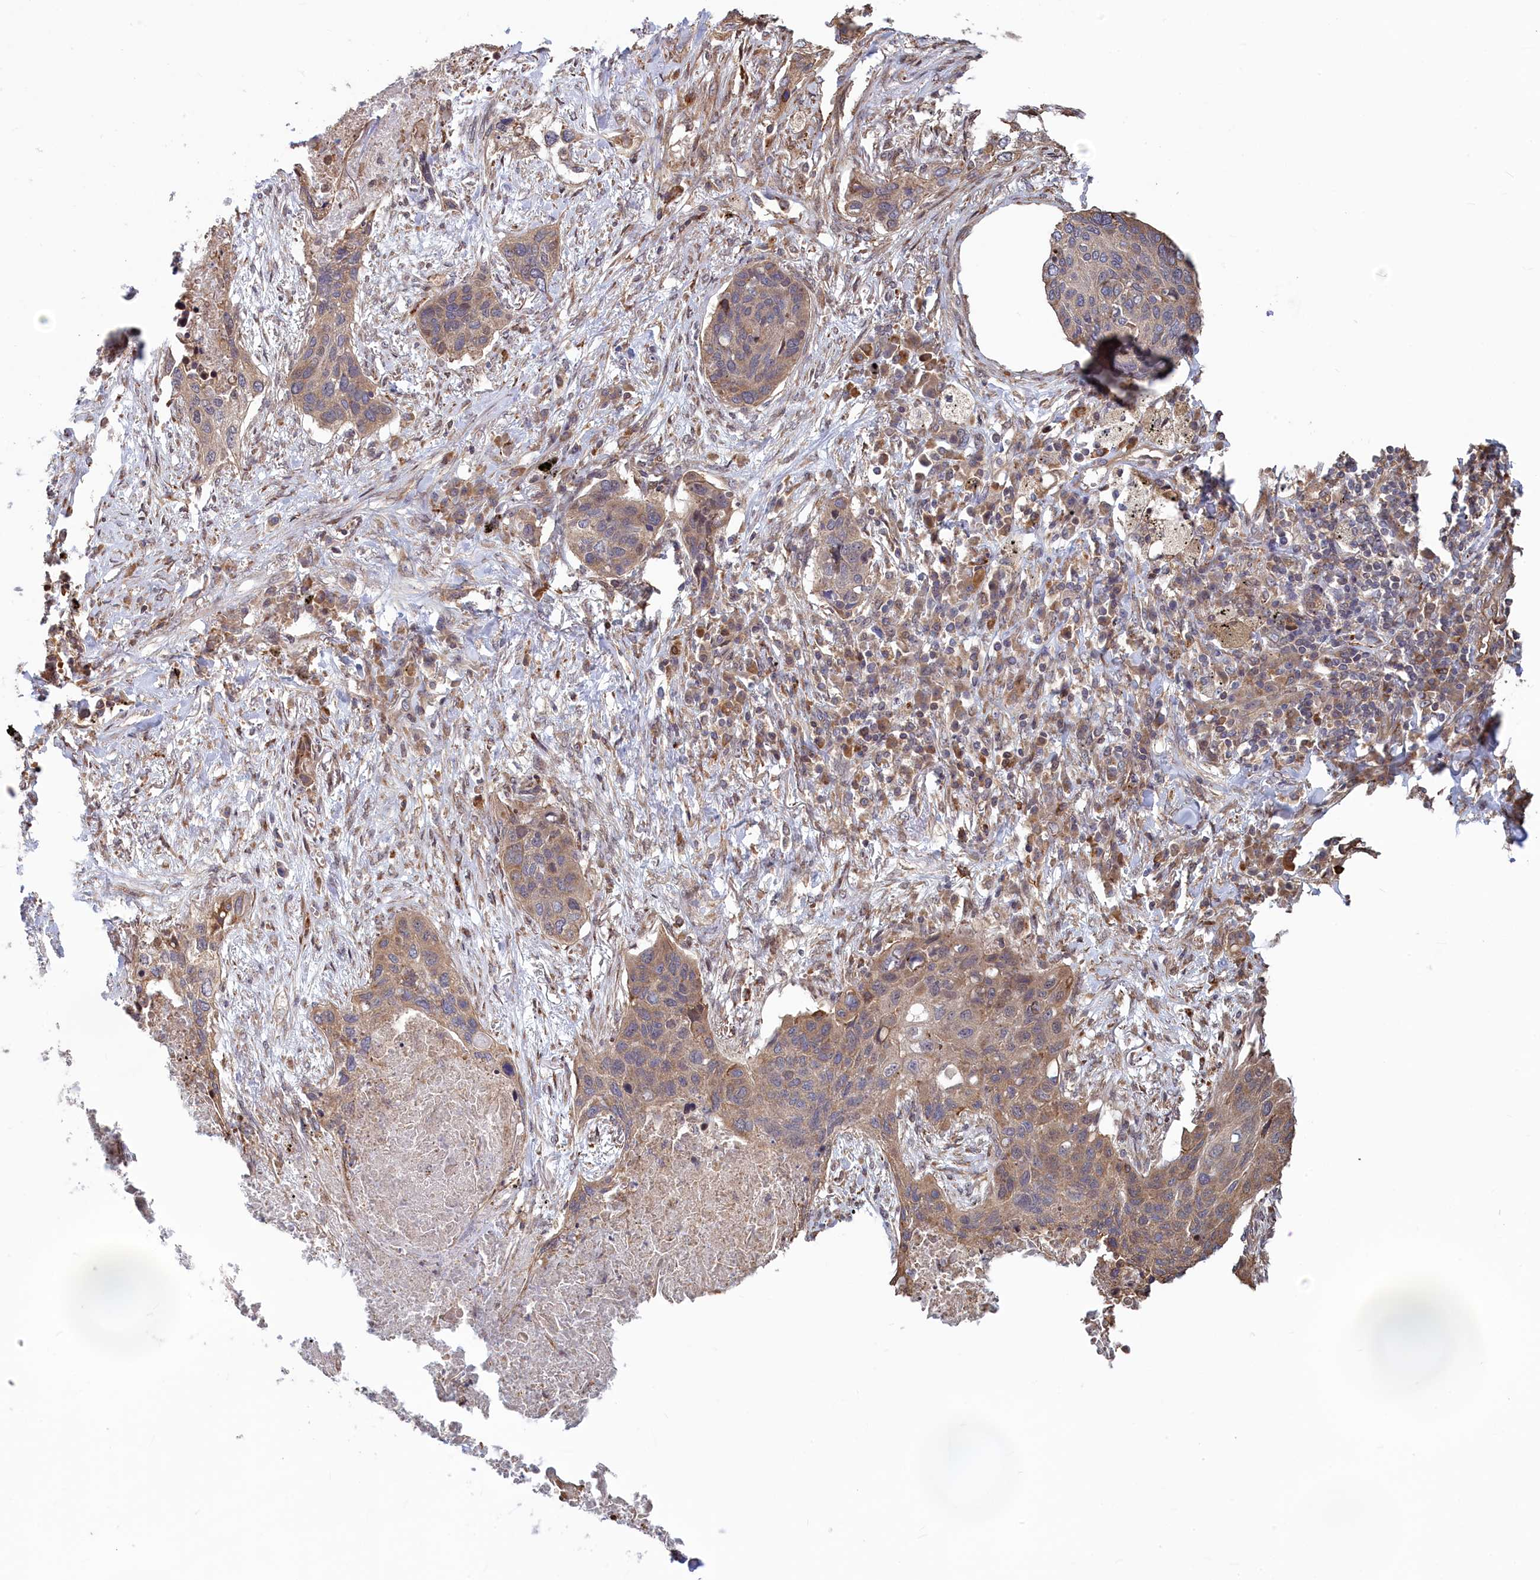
{"staining": {"intensity": "weak", "quantity": "25%-75%", "location": "cytoplasmic/membranous"}, "tissue": "lung cancer", "cell_type": "Tumor cells", "image_type": "cancer", "snomed": [{"axis": "morphology", "description": "Squamous cell carcinoma, NOS"}, {"axis": "topography", "description": "Lung"}], "caption": "High-magnification brightfield microscopy of lung cancer stained with DAB (3,3'-diaminobenzidine) (brown) and counterstained with hematoxylin (blue). tumor cells exhibit weak cytoplasmic/membranous positivity is appreciated in approximately25%-75% of cells.", "gene": "RILPL1", "patient": {"sex": "female", "age": 63}}